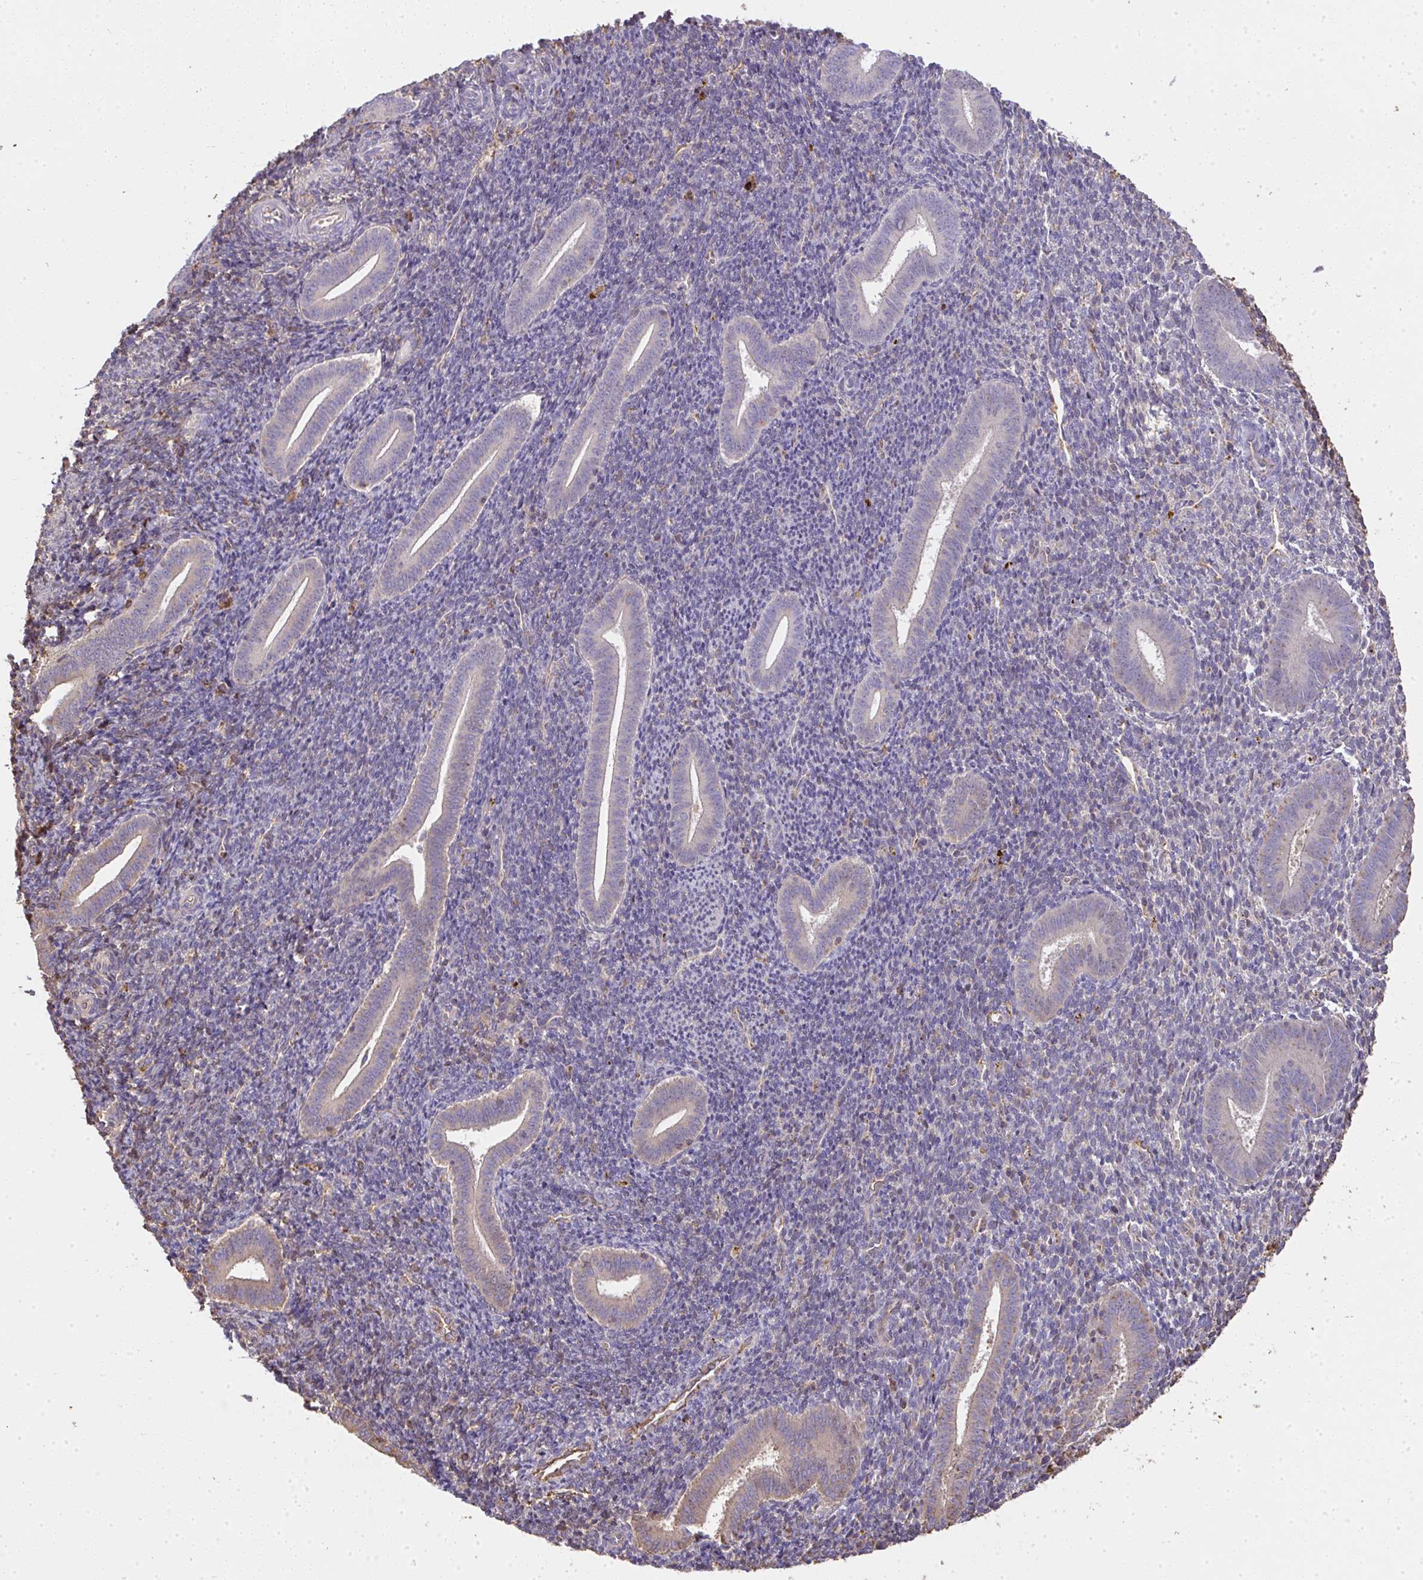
{"staining": {"intensity": "negative", "quantity": "none", "location": "none"}, "tissue": "endometrium", "cell_type": "Cells in endometrial stroma", "image_type": "normal", "snomed": [{"axis": "morphology", "description": "Normal tissue, NOS"}, {"axis": "topography", "description": "Endometrium"}], "caption": "High magnification brightfield microscopy of unremarkable endometrium stained with DAB (3,3'-diaminobenzidine) (brown) and counterstained with hematoxylin (blue): cells in endometrial stroma show no significant staining. The staining was performed using DAB to visualize the protein expression in brown, while the nuclei were stained in blue with hematoxylin (Magnification: 20x).", "gene": "SMYD5", "patient": {"sex": "female", "age": 25}}